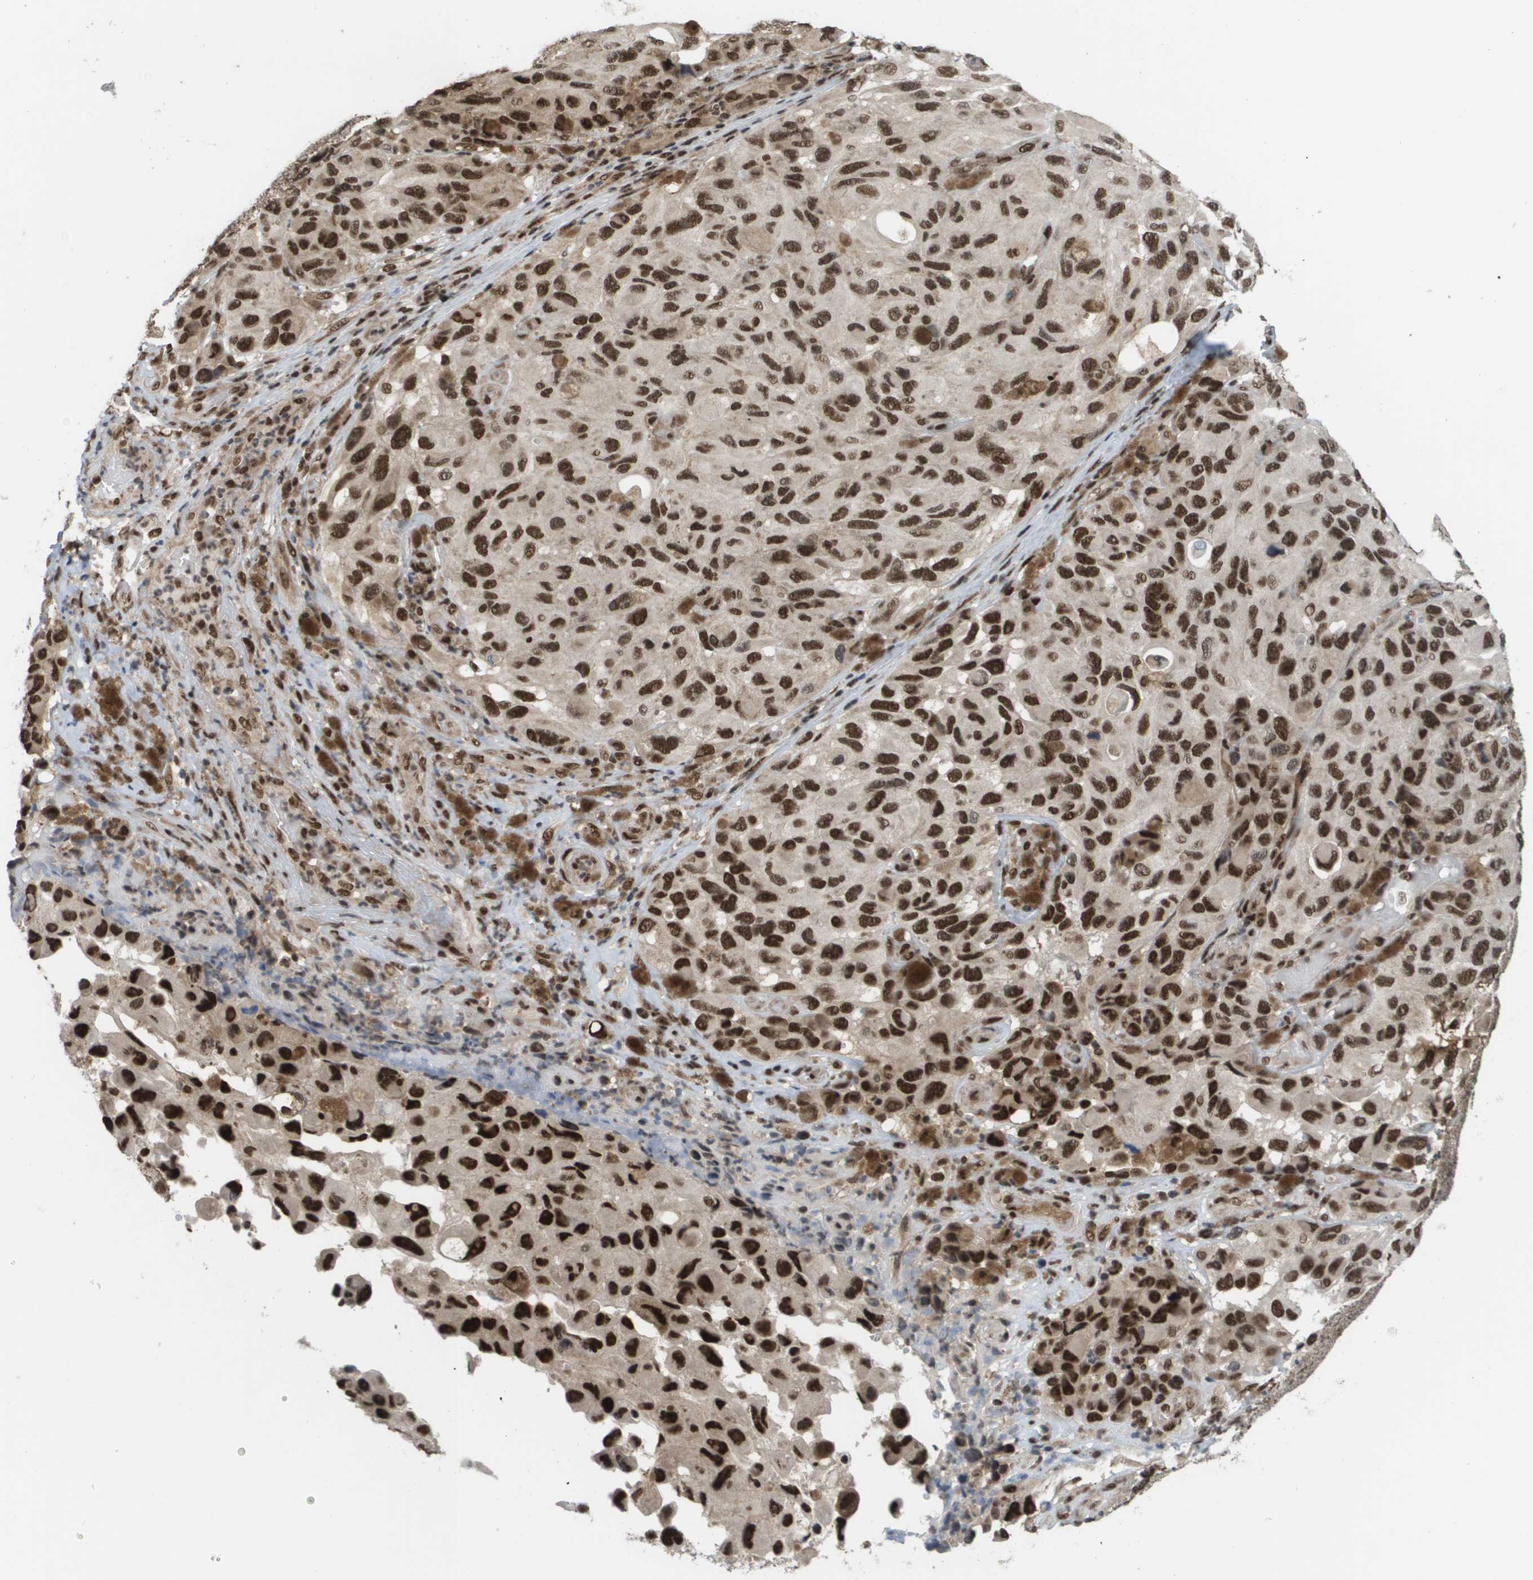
{"staining": {"intensity": "strong", "quantity": ">75%", "location": "nuclear"}, "tissue": "melanoma", "cell_type": "Tumor cells", "image_type": "cancer", "snomed": [{"axis": "morphology", "description": "Malignant melanoma, NOS"}, {"axis": "topography", "description": "Skin"}], "caption": "Immunohistochemical staining of melanoma shows high levels of strong nuclear staining in about >75% of tumor cells.", "gene": "PRCC", "patient": {"sex": "female", "age": 73}}